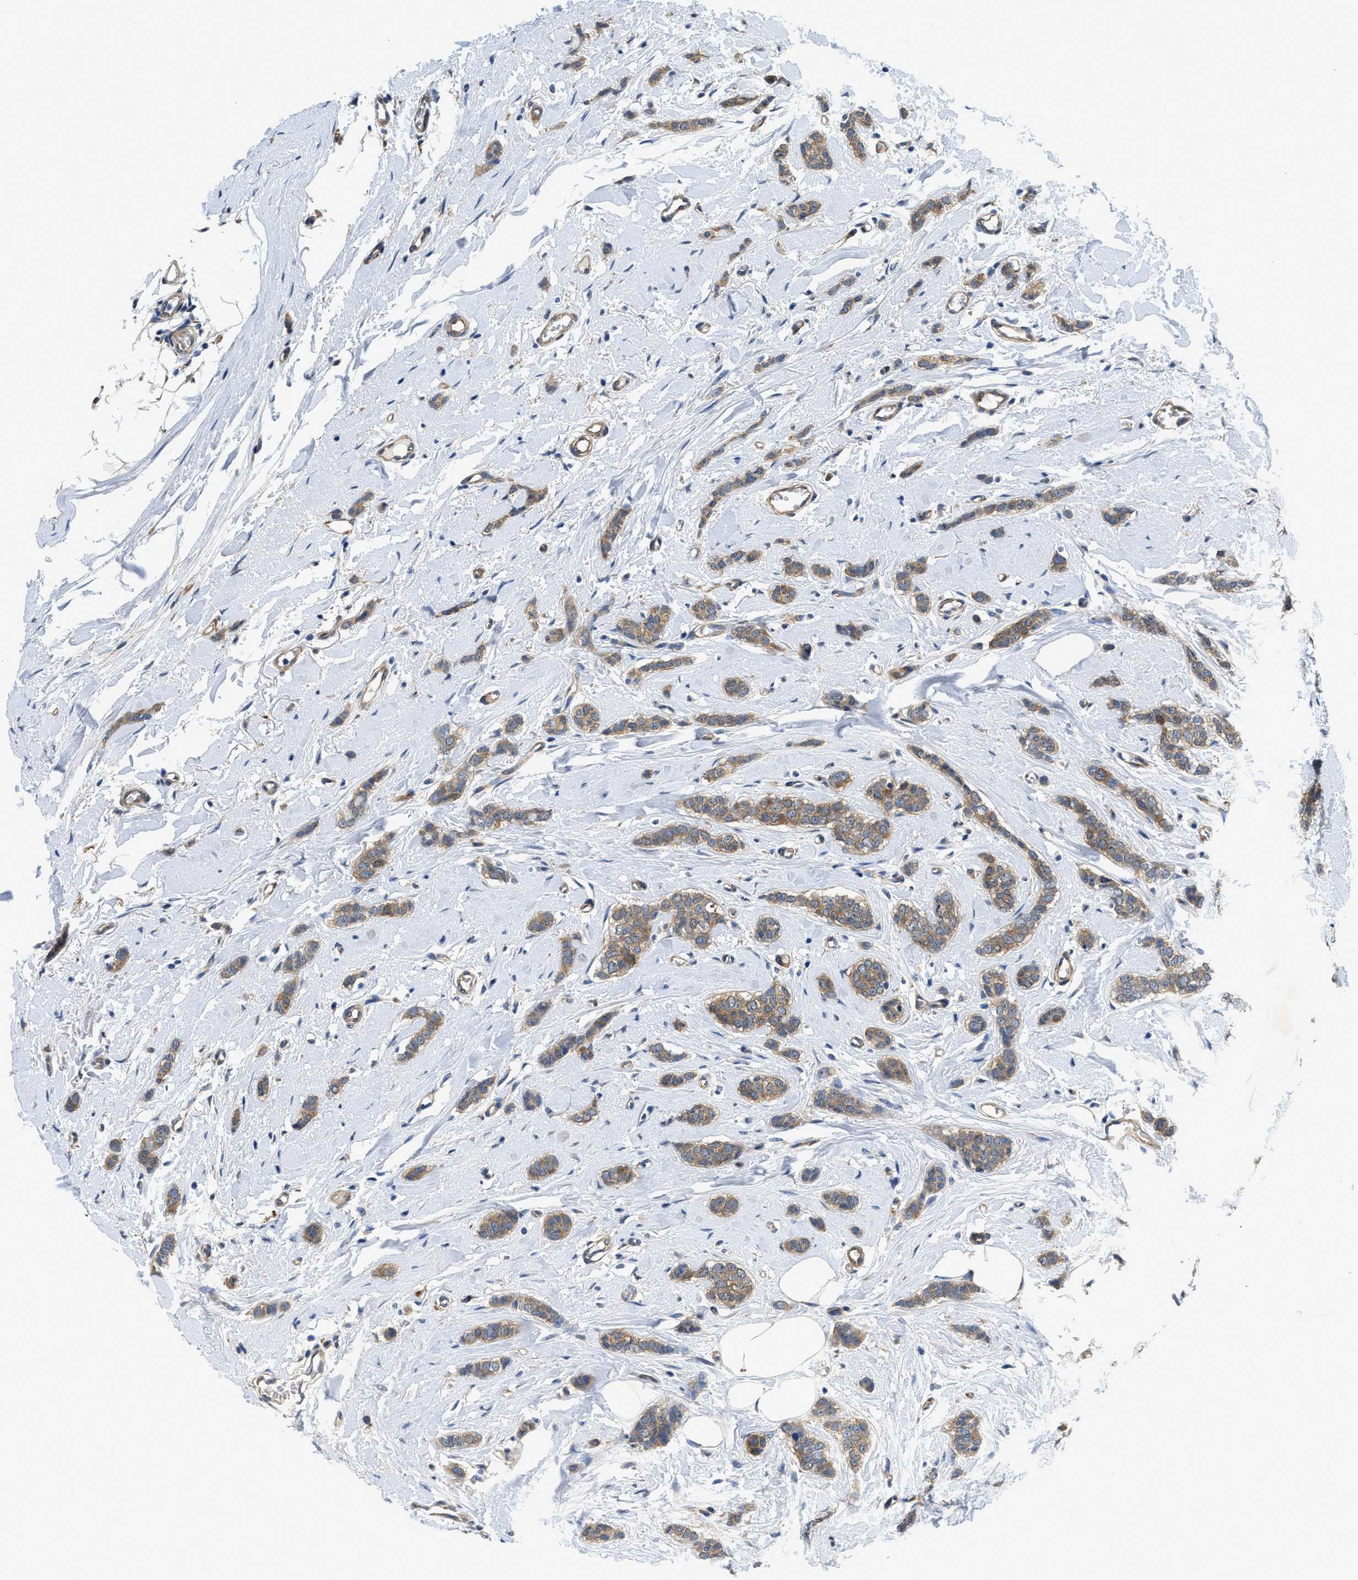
{"staining": {"intensity": "moderate", "quantity": ">75%", "location": "cytoplasmic/membranous"}, "tissue": "breast cancer", "cell_type": "Tumor cells", "image_type": "cancer", "snomed": [{"axis": "morphology", "description": "Lobular carcinoma"}, {"axis": "topography", "description": "Skin"}, {"axis": "topography", "description": "Breast"}], "caption": "This is a photomicrograph of IHC staining of breast lobular carcinoma, which shows moderate expression in the cytoplasmic/membranous of tumor cells.", "gene": "RAPH1", "patient": {"sex": "female", "age": 46}}